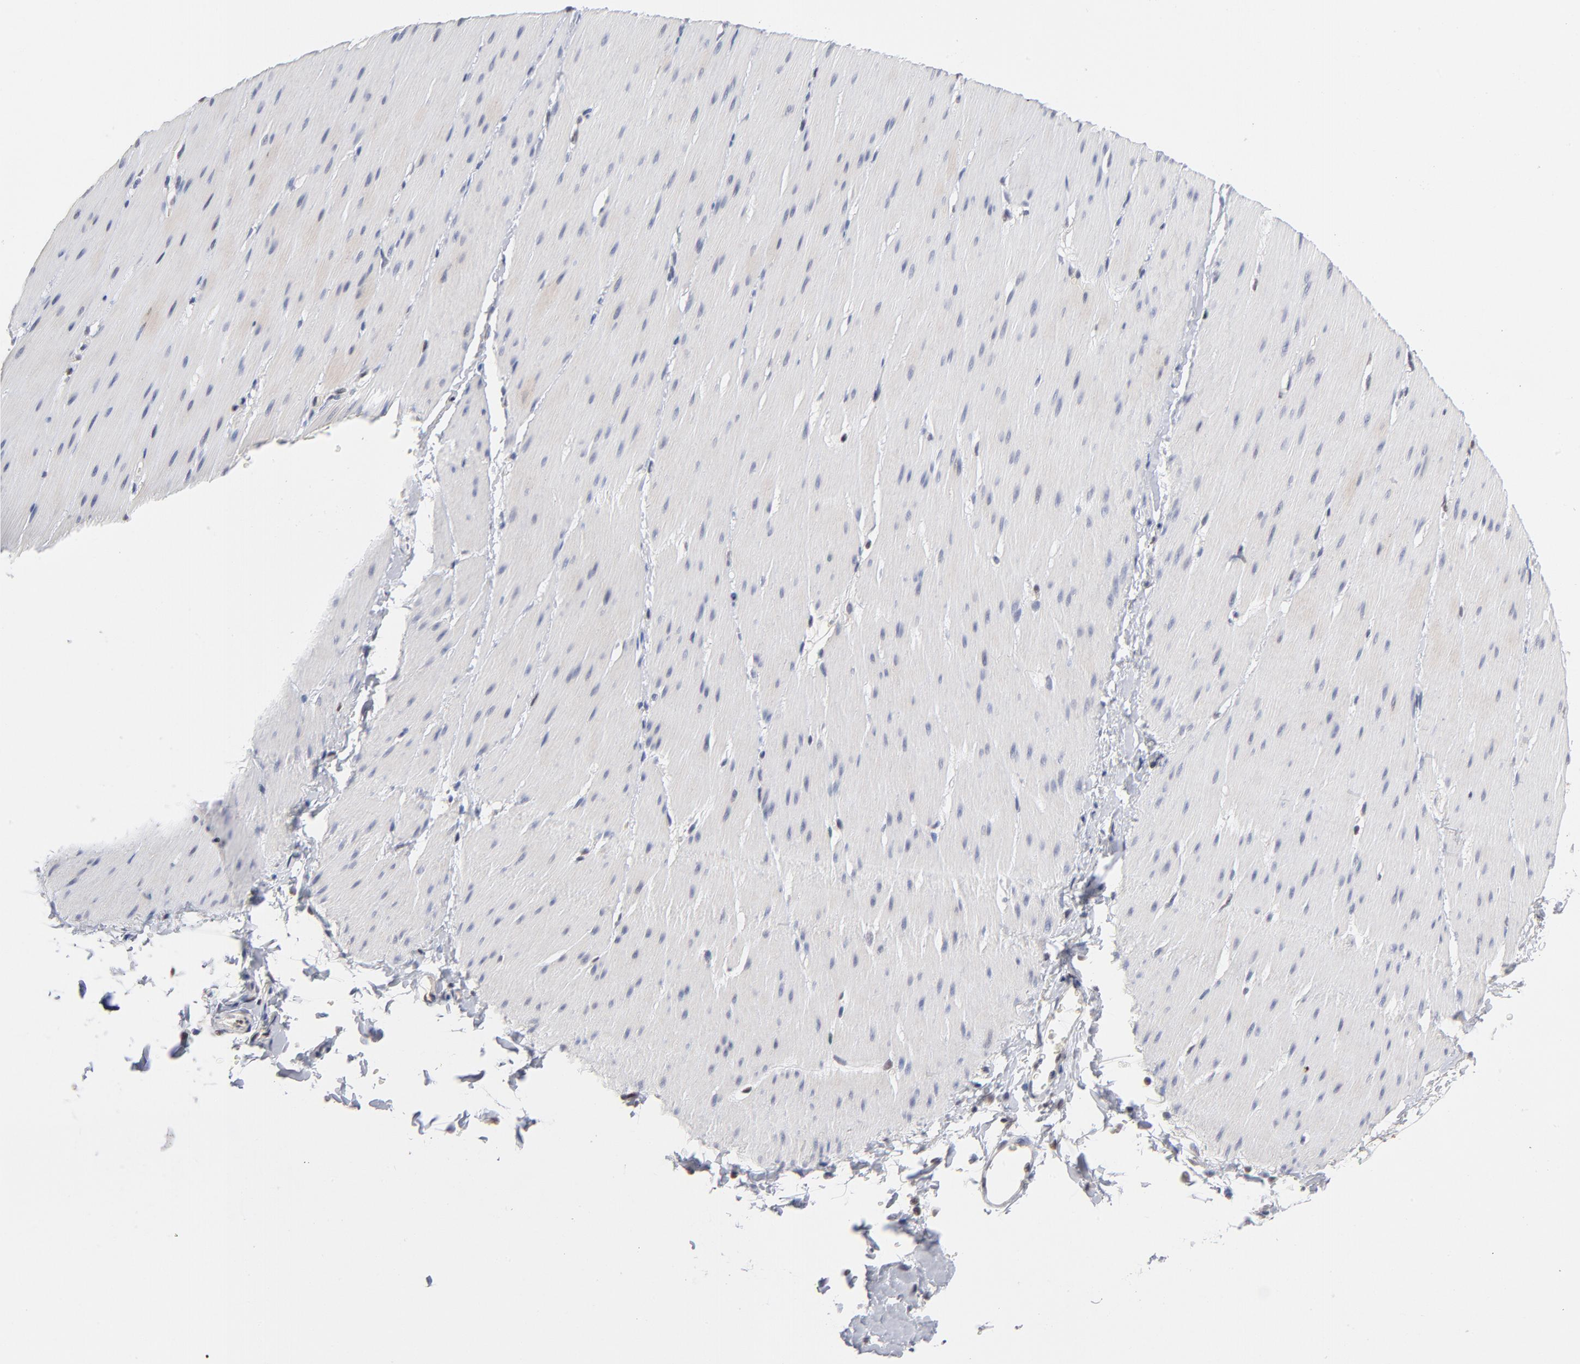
{"staining": {"intensity": "negative", "quantity": "none", "location": "none"}, "tissue": "smooth muscle", "cell_type": "Smooth muscle cells", "image_type": "normal", "snomed": [{"axis": "morphology", "description": "Normal tissue, NOS"}, {"axis": "topography", "description": "Smooth muscle"}, {"axis": "topography", "description": "Colon"}], "caption": "Human smooth muscle stained for a protein using immunohistochemistry reveals no positivity in smooth muscle cells.", "gene": "MAX", "patient": {"sex": "male", "age": 67}}